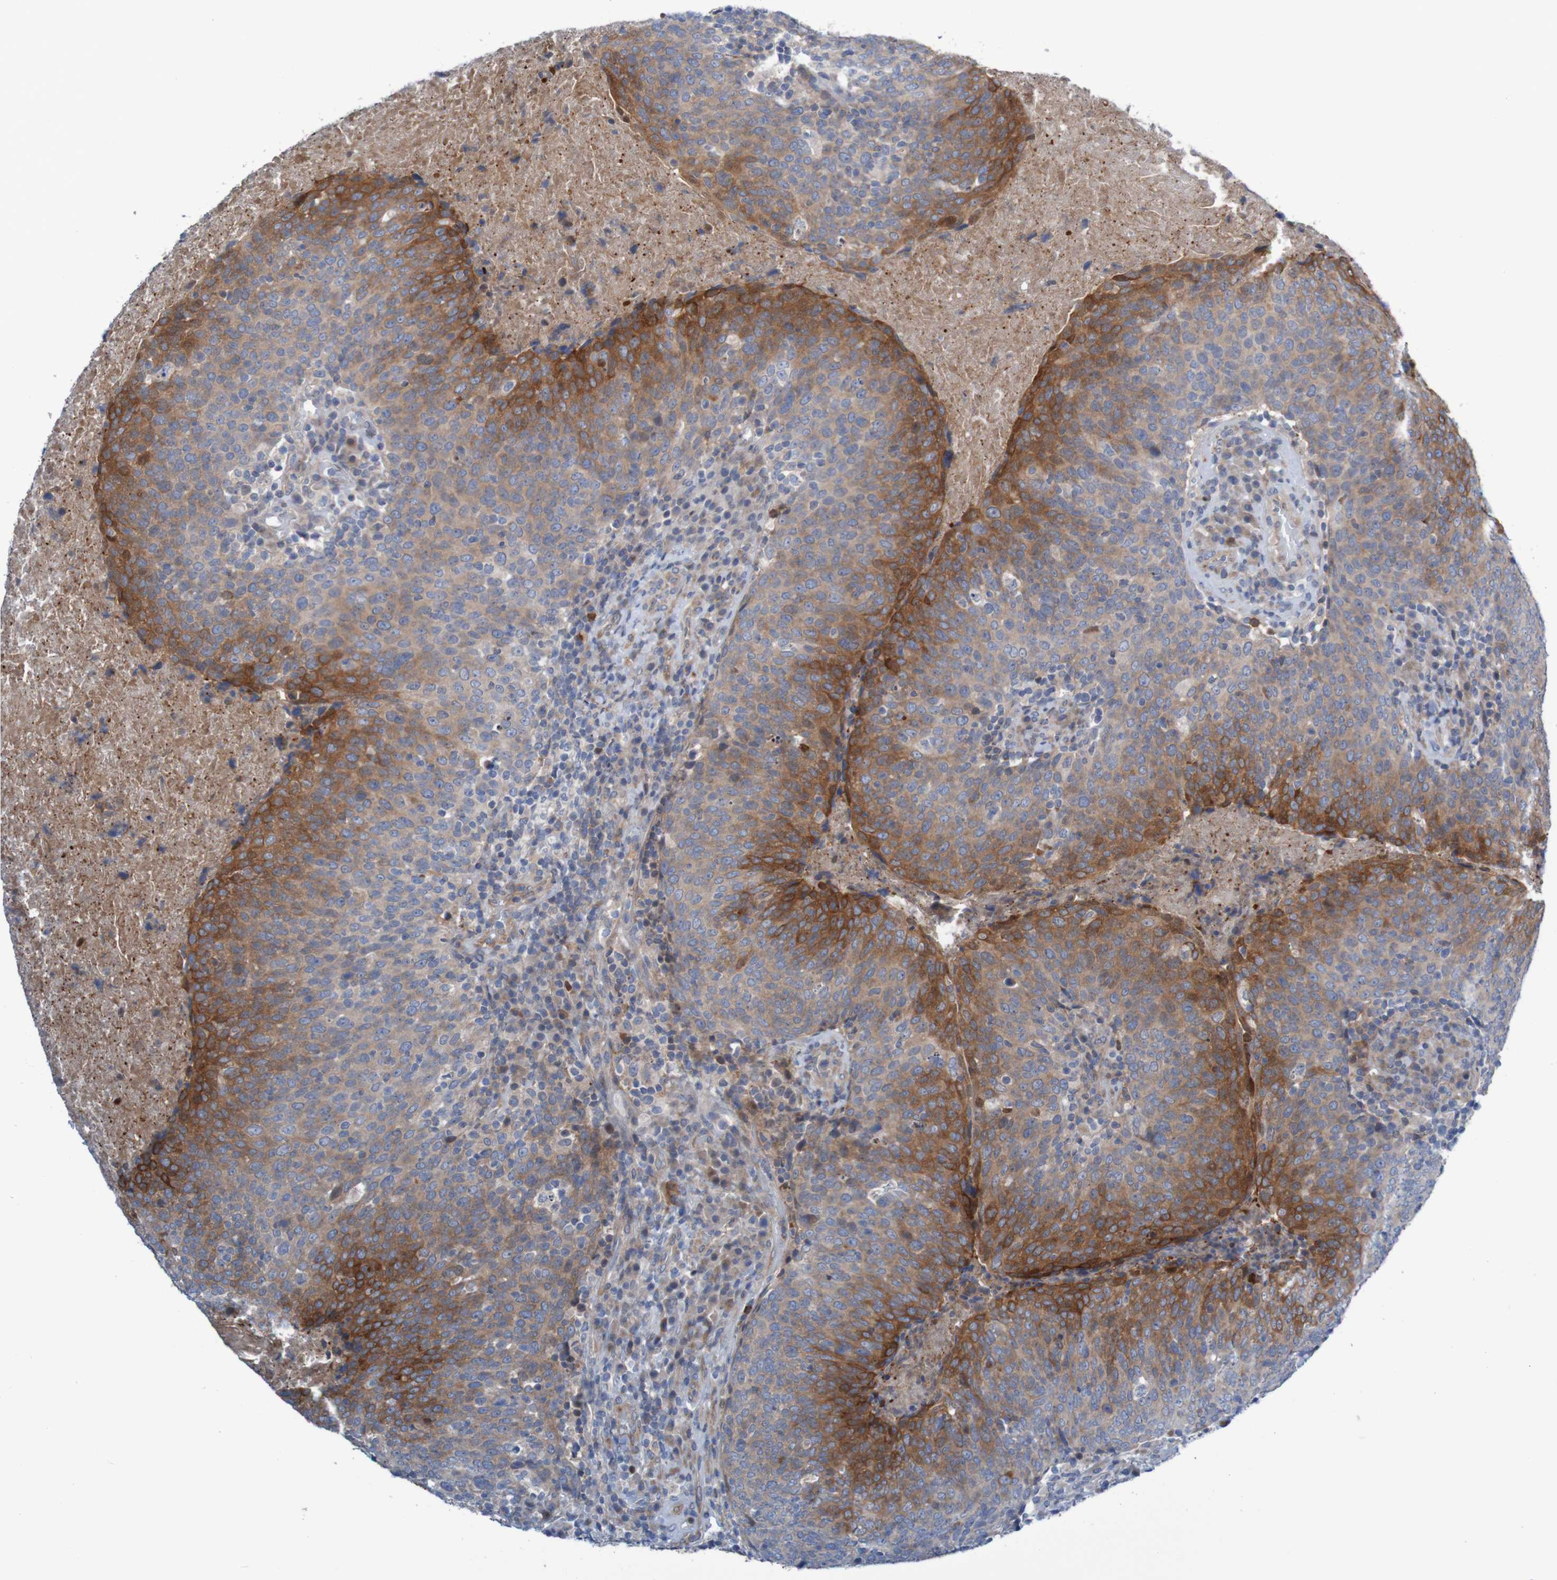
{"staining": {"intensity": "strong", "quantity": ">75%", "location": "cytoplasmic/membranous"}, "tissue": "head and neck cancer", "cell_type": "Tumor cells", "image_type": "cancer", "snomed": [{"axis": "morphology", "description": "Squamous cell carcinoma, NOS"}, {"axis": "morphology", "description": "Squamous cell carcinoma, metastatic, NOS"}, {"axis": "topography", "description": "Lymph node"}, {"axis": "topography", "description": "Head-Neck"}], "caption": "The photomicrograph reveals staining of squamous cell carcinoma (head and neck), revealing strong cytoplasmic/membranous protein staining (brown color) within tumor cells.", "gene": "ANGPT4", "patient": {"sex": "male", "age": 62}}